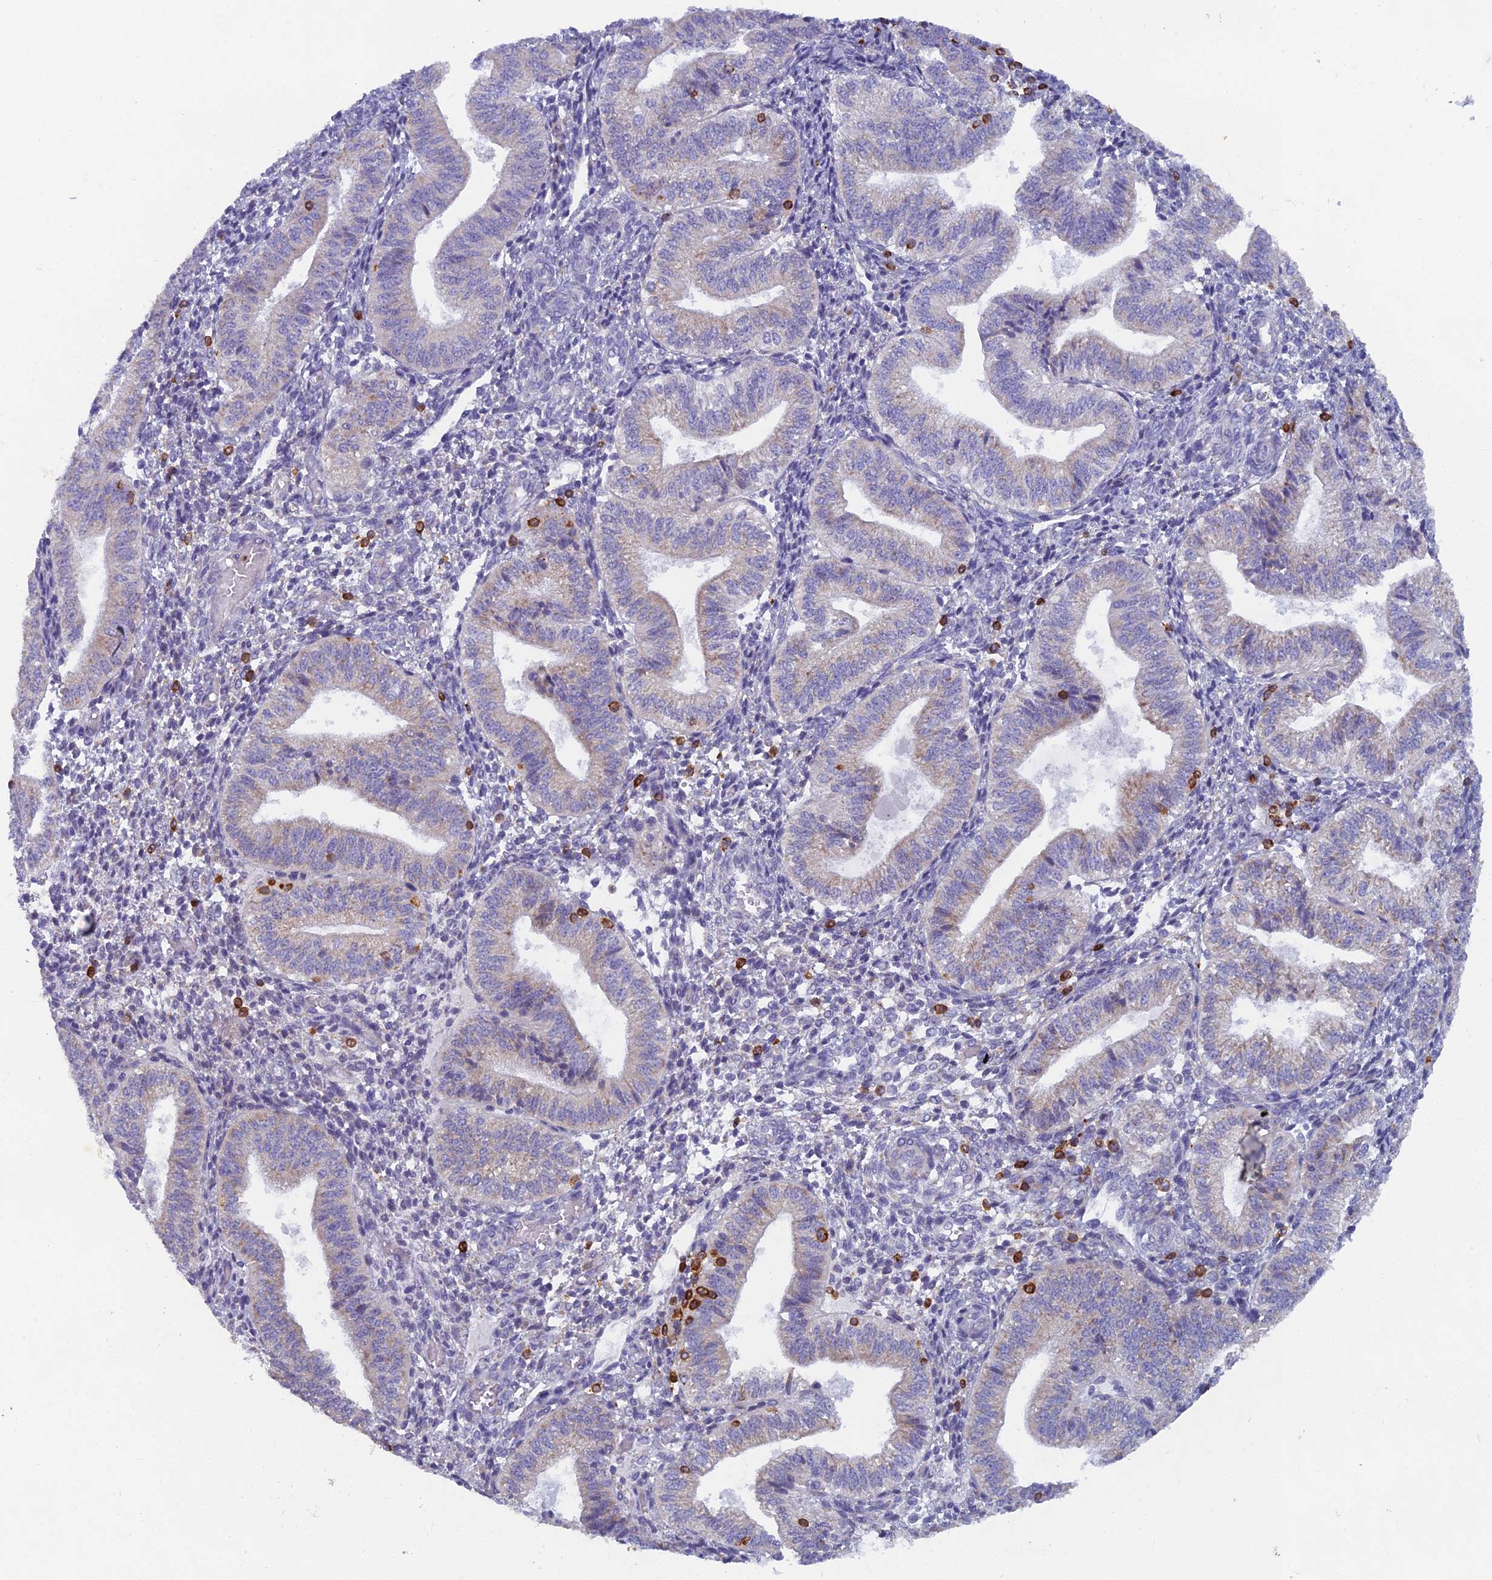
{"staining": {"intensity": "negative", "quantity": "none", "location": "none"}, "tissue": "endometrium", "cell_type": "Cells in endometrial stroma", "image_type": "normal", "snomed": [{"axis": "morphology", "description": "Normal tissue, NOS"}, {"axis": "topography", "description": "Endometrium"}], "caption": "The histopathology image exhibits no significant staining in cells in endometrial stroma of endometrium. (DAB (3,3'-diaminobenzidine) immunohistochemistry (IHC) with hematoxylin counter stain).", "gene": "ABI3BP", "patient": {"sex": "female", "age": 34}}